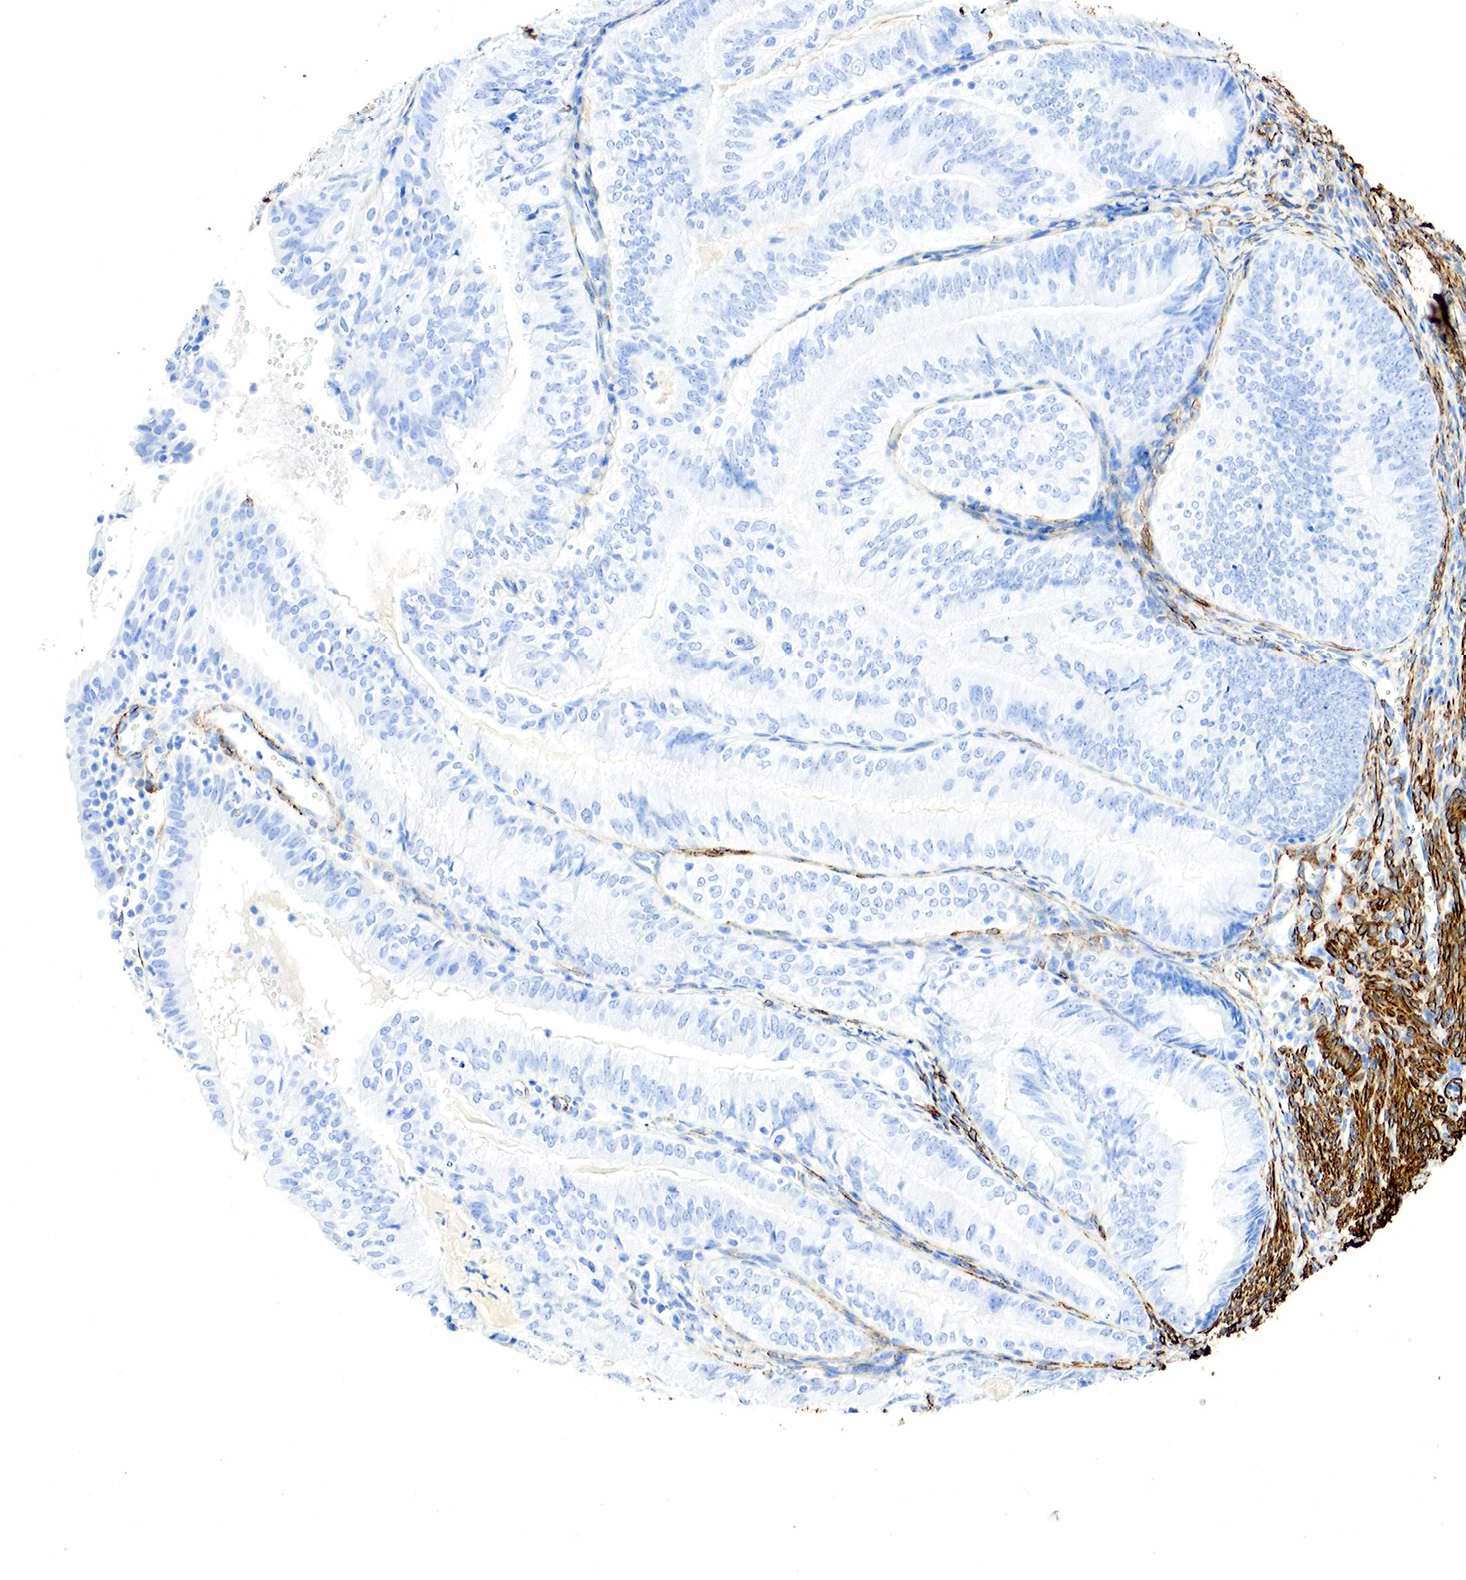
{"staining": {"intensity": "negative", "quantity": "none", "location": "none"}, "tissue": "endometrial cancer", "cell_type": "Tumor cells", "image_type": "cancer", "snomed": [{"axis": "morphology", "description": "Adenocarcinoma, NOS"}, {"axis": "topography", "description": "Endometrium"}], "caption": "Tumor cells are negative for brown protein staining in endometrial cancer (adenocarcinoma). The staining was performed using DAB to visualize the protein expression in brown, while the nuclei were stained in blue with hematoxylin (Magnification: 20x).", "gene": "ACTA1", "patient": {"sex": "female", "age": 66}}